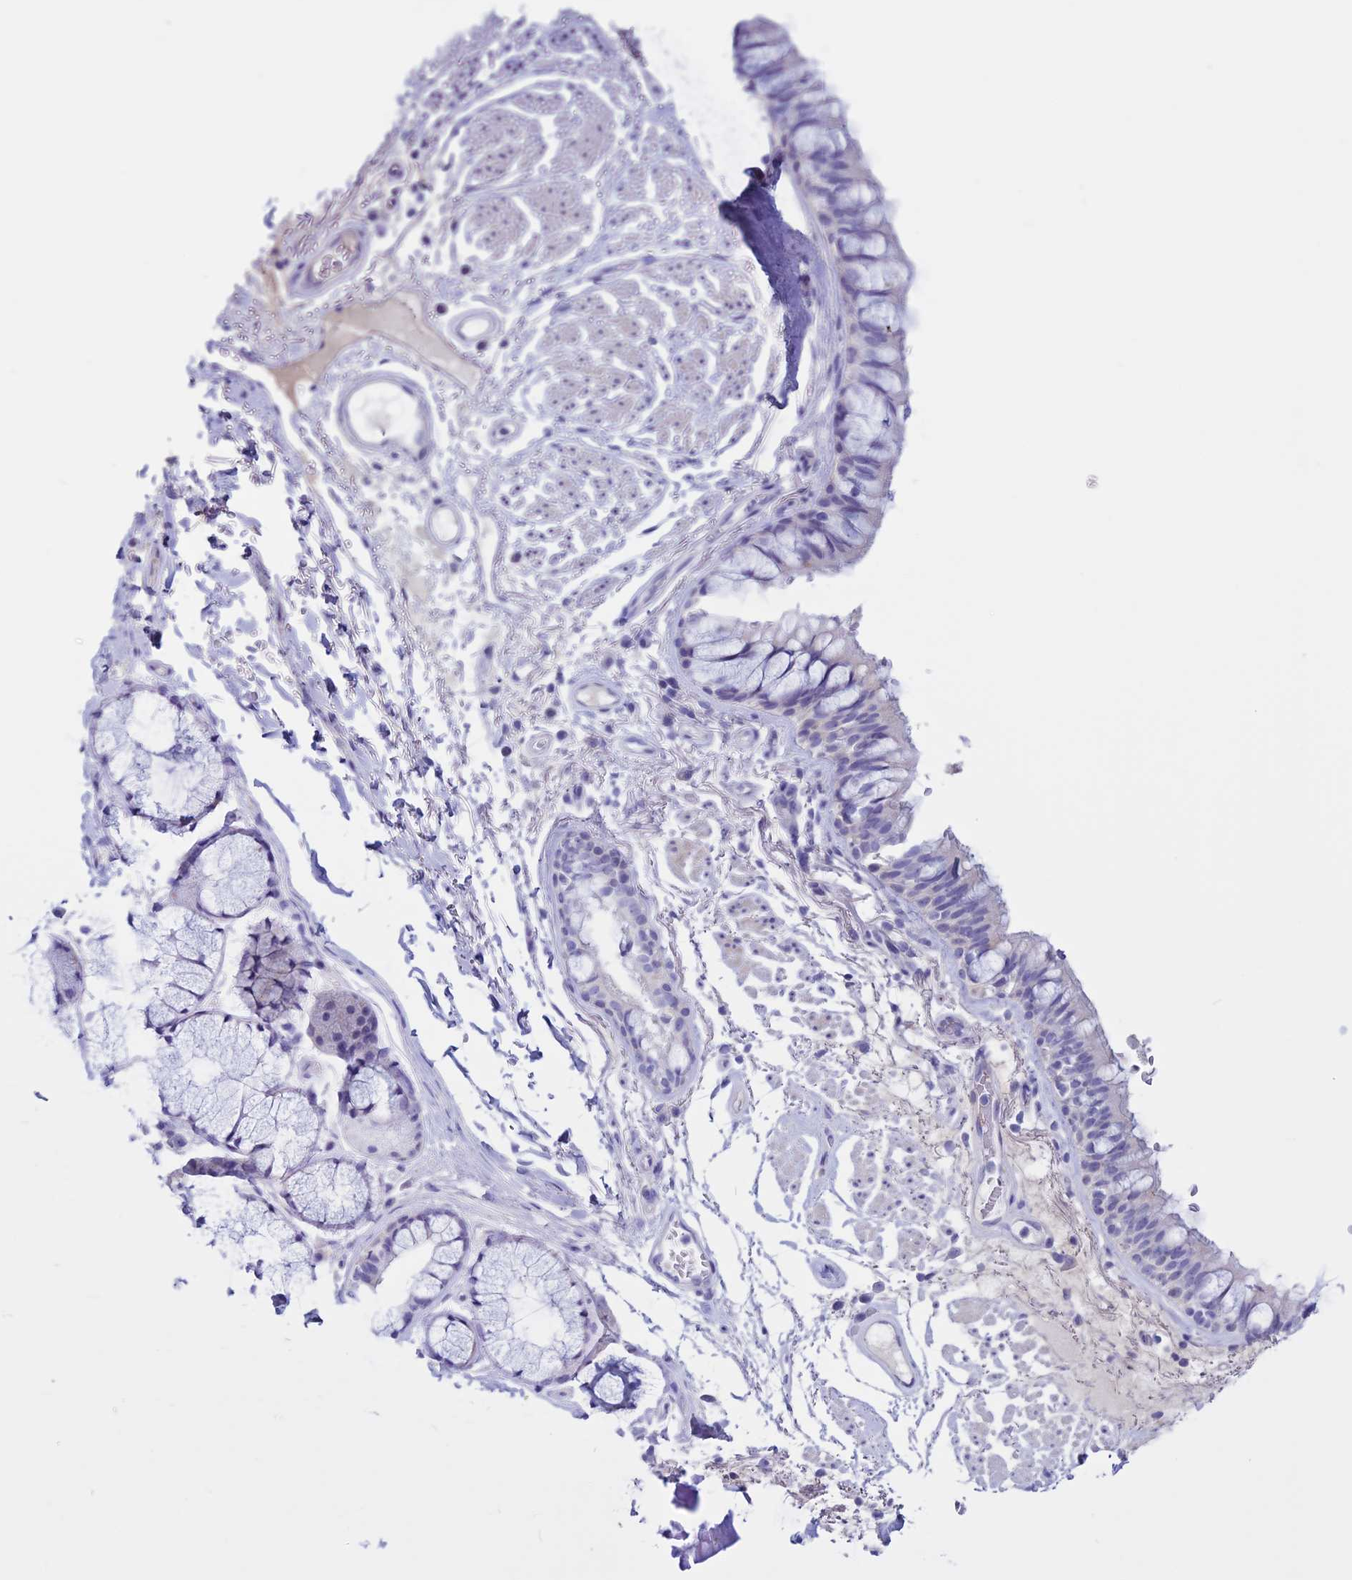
{"staining": {"intensity": "negative", "quantity": "none", "location": "none"}, "tissue": "bronchus", "cell_type": "Respiratory epithelial cells", "image_type": "normal", "snomed": [{"axis": "morphology", "description": "Normal tissue, NOS"}, {"axis": "topography", "description": "Bronchus"}], "caption": "Immunohistochemical staining of benign bronchus shows no significant expression in respiratory epithelial cells.", "gene": "CLEC2L", "patient": {"sex": "male", "age": 70}}